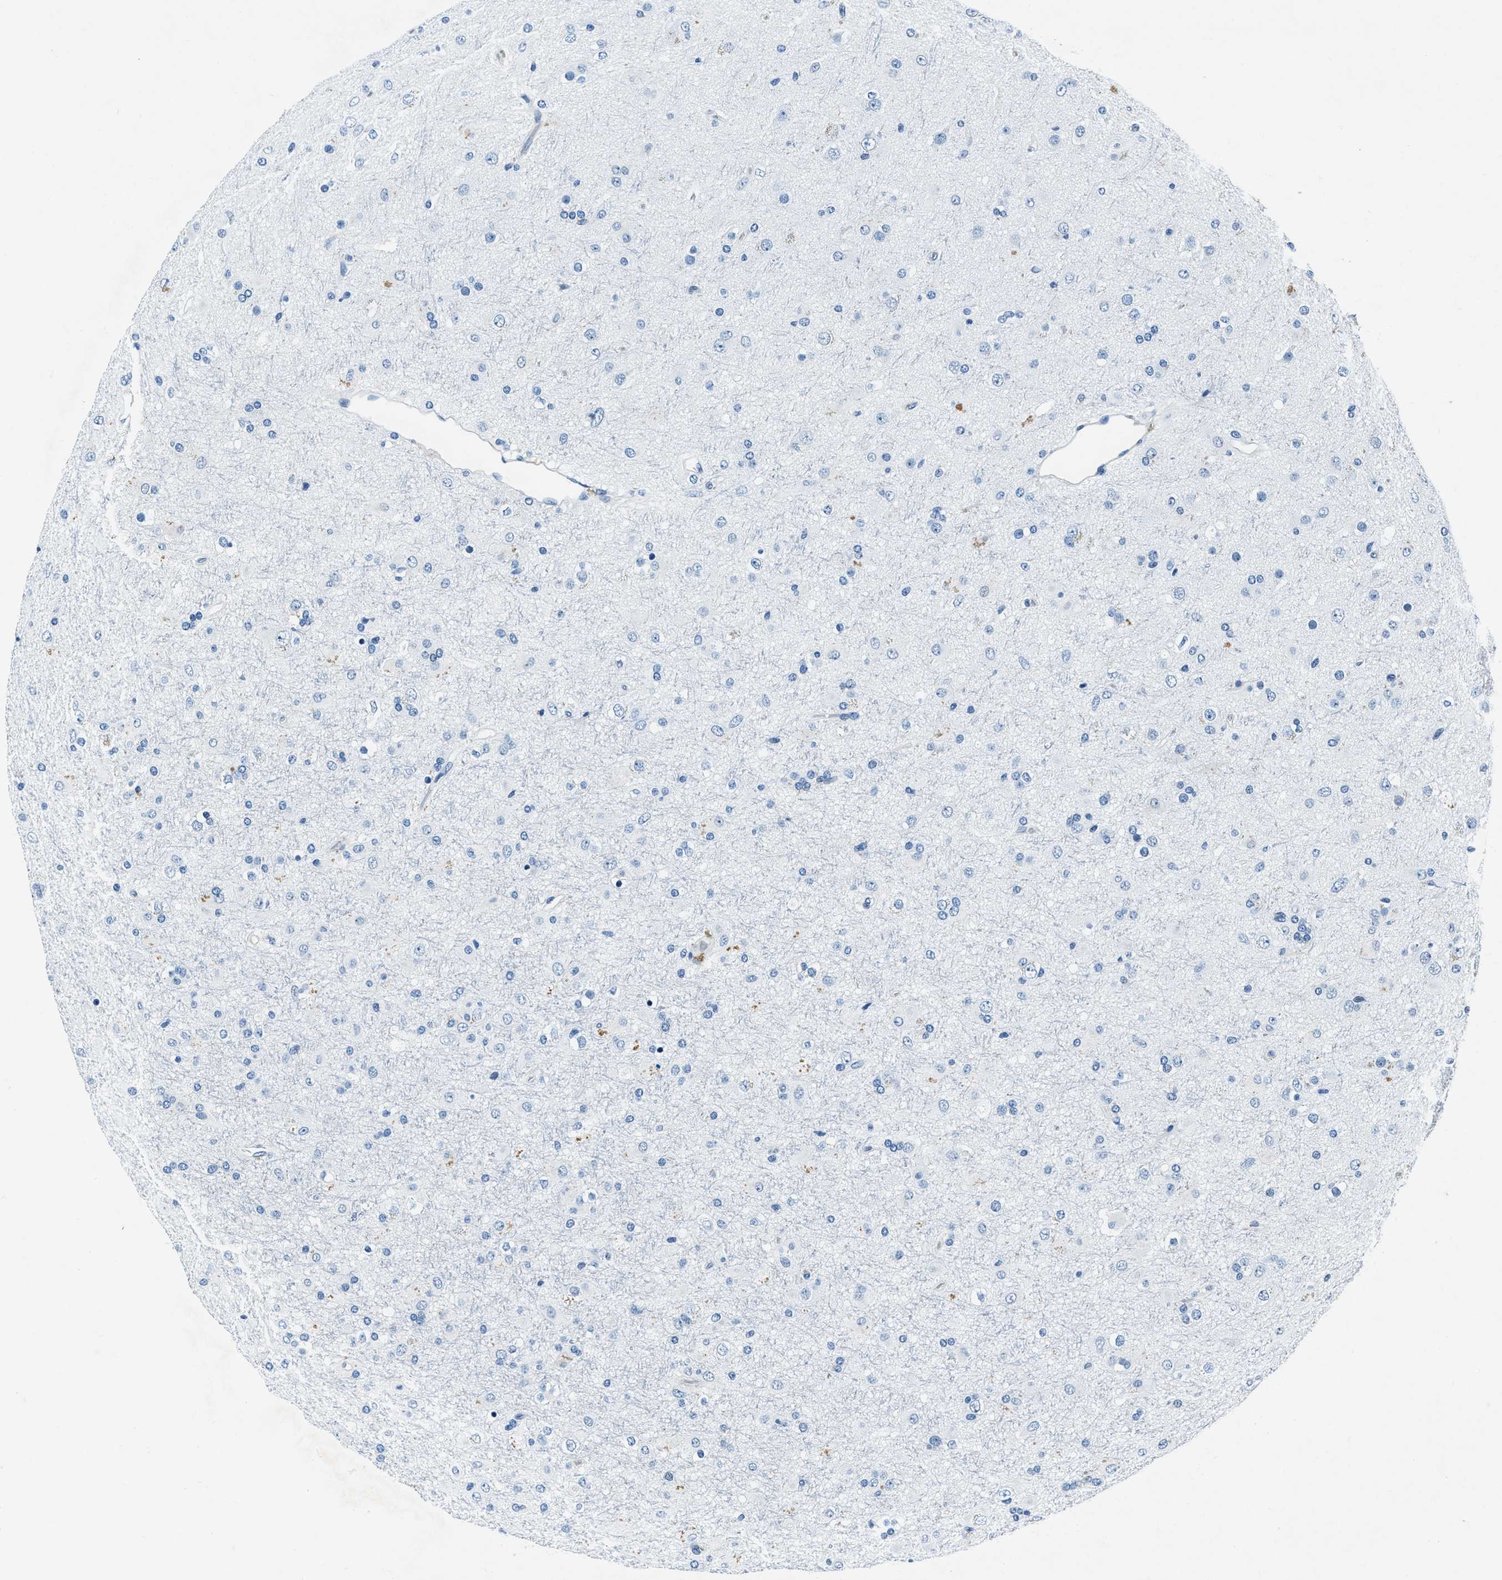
{"staining": {"intensity": "negative", "quantity": "none", "location": "none"}, "tissue": "glioma", "cell_type": "Tumor cells", "image_type": "cancer", "snomed": [{"axis": "morphology", "description": "Glioma, malignant, Low grade"}, {"axis": "topography", "description": "Brain"}], "caption": "A histopathology image of human malignant low-grade glioma is negative for staining in tumor cells.", "gene": "PTPDC1", "patient": {"sex": "male", "age": 65}}